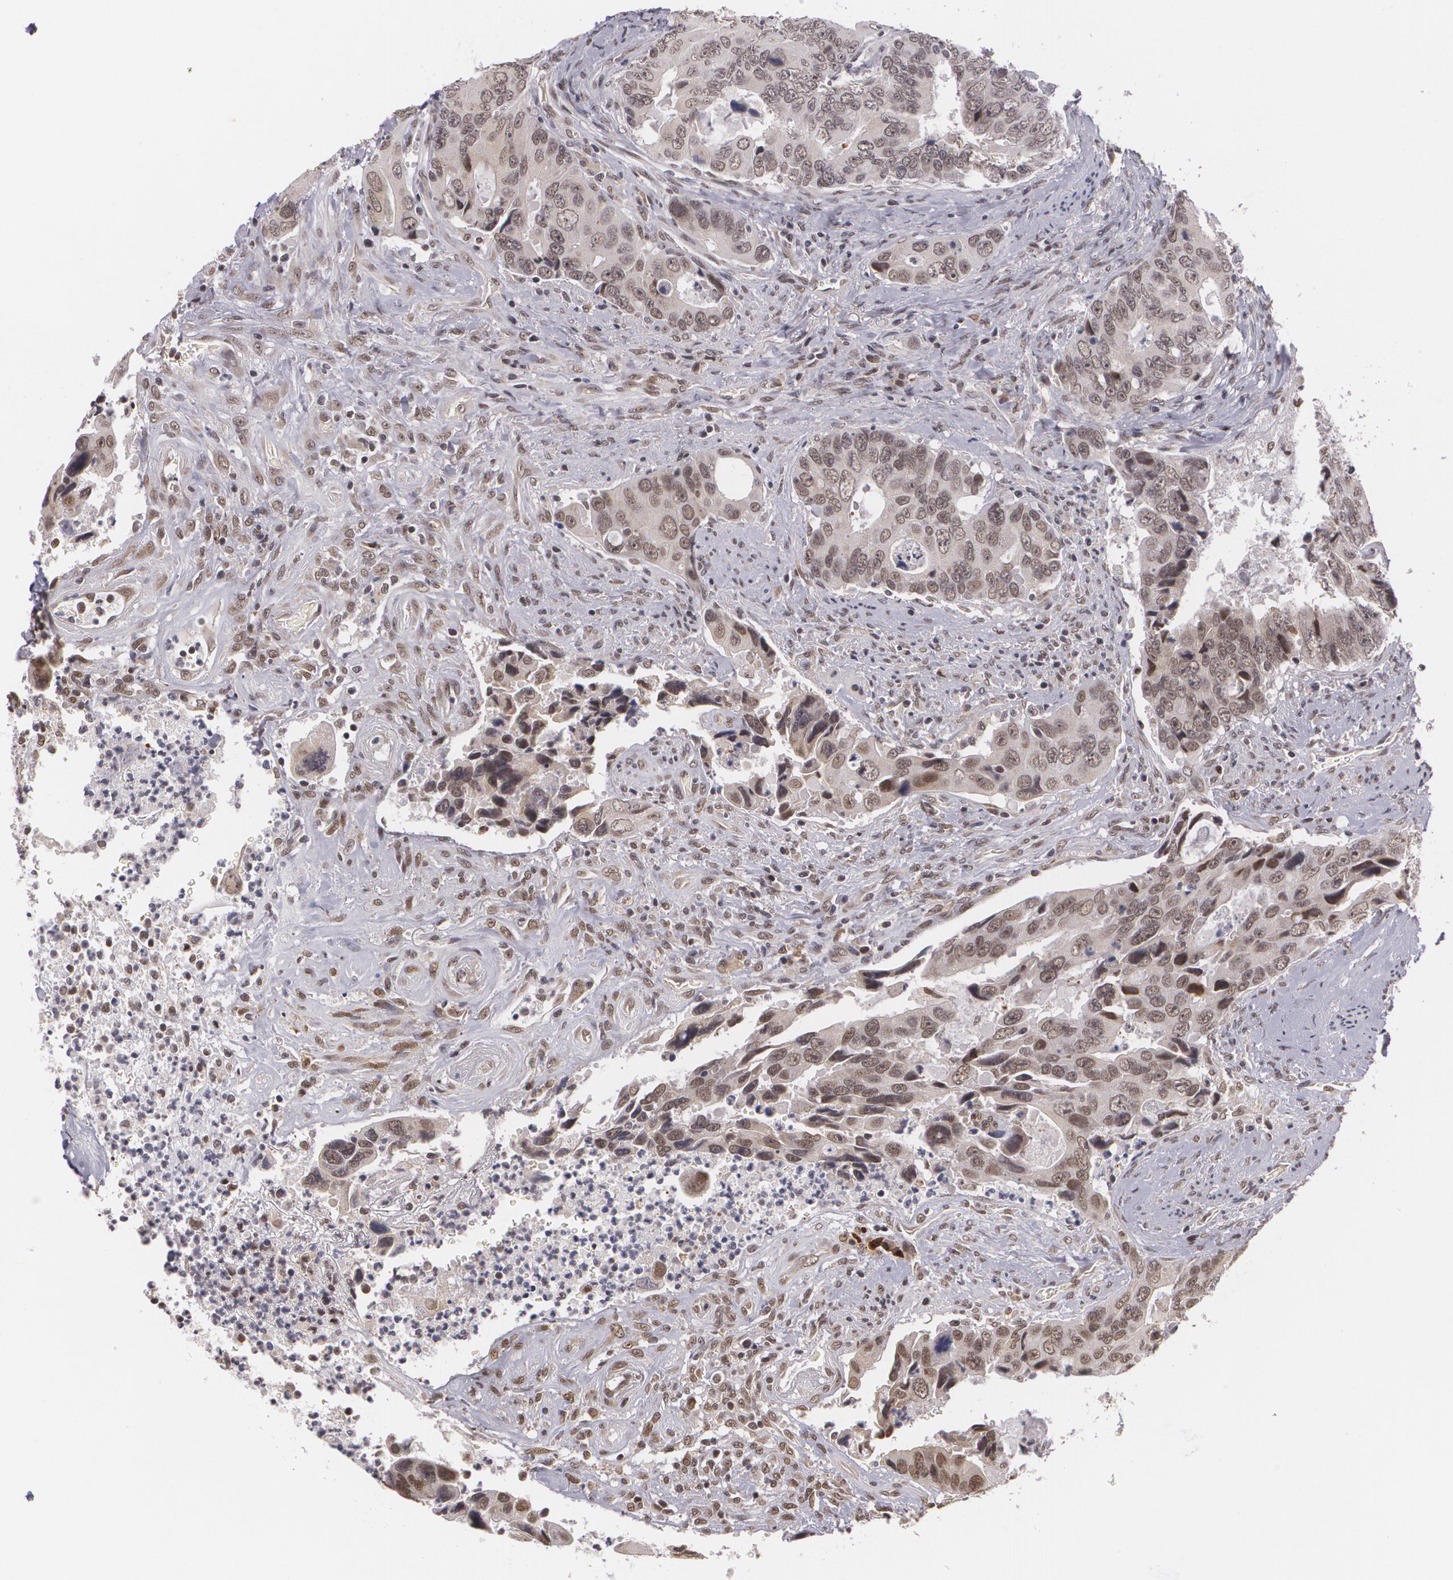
{"staining": {"intensity": "weak", "quantity": "25%-75%", "location": "cytoplasmic/membranous,nuclear"}, "tissue": "colorectal cancer", "cell_type": "Tumor cells", "image_type": "cancer", "snomed": [{"axis": "morphology", "description": "Adenocarcinoma, NOS"}, {"axis": "topography", "description": "Rectum"}], "caption": "Protein staining of colorectal adenocarcinoma tissue demonstrates weak cytoplasmic/membranous and nuclear positivity in about 25%-75% of tumor cells. The staining was performed using DAB to visualize the protein expression in brown, while the nuclei were stained in blue with hematoxylin (Magnification: 20x).", "gene": "ALX1", "patient": {"sex": "female", "age": 67}}